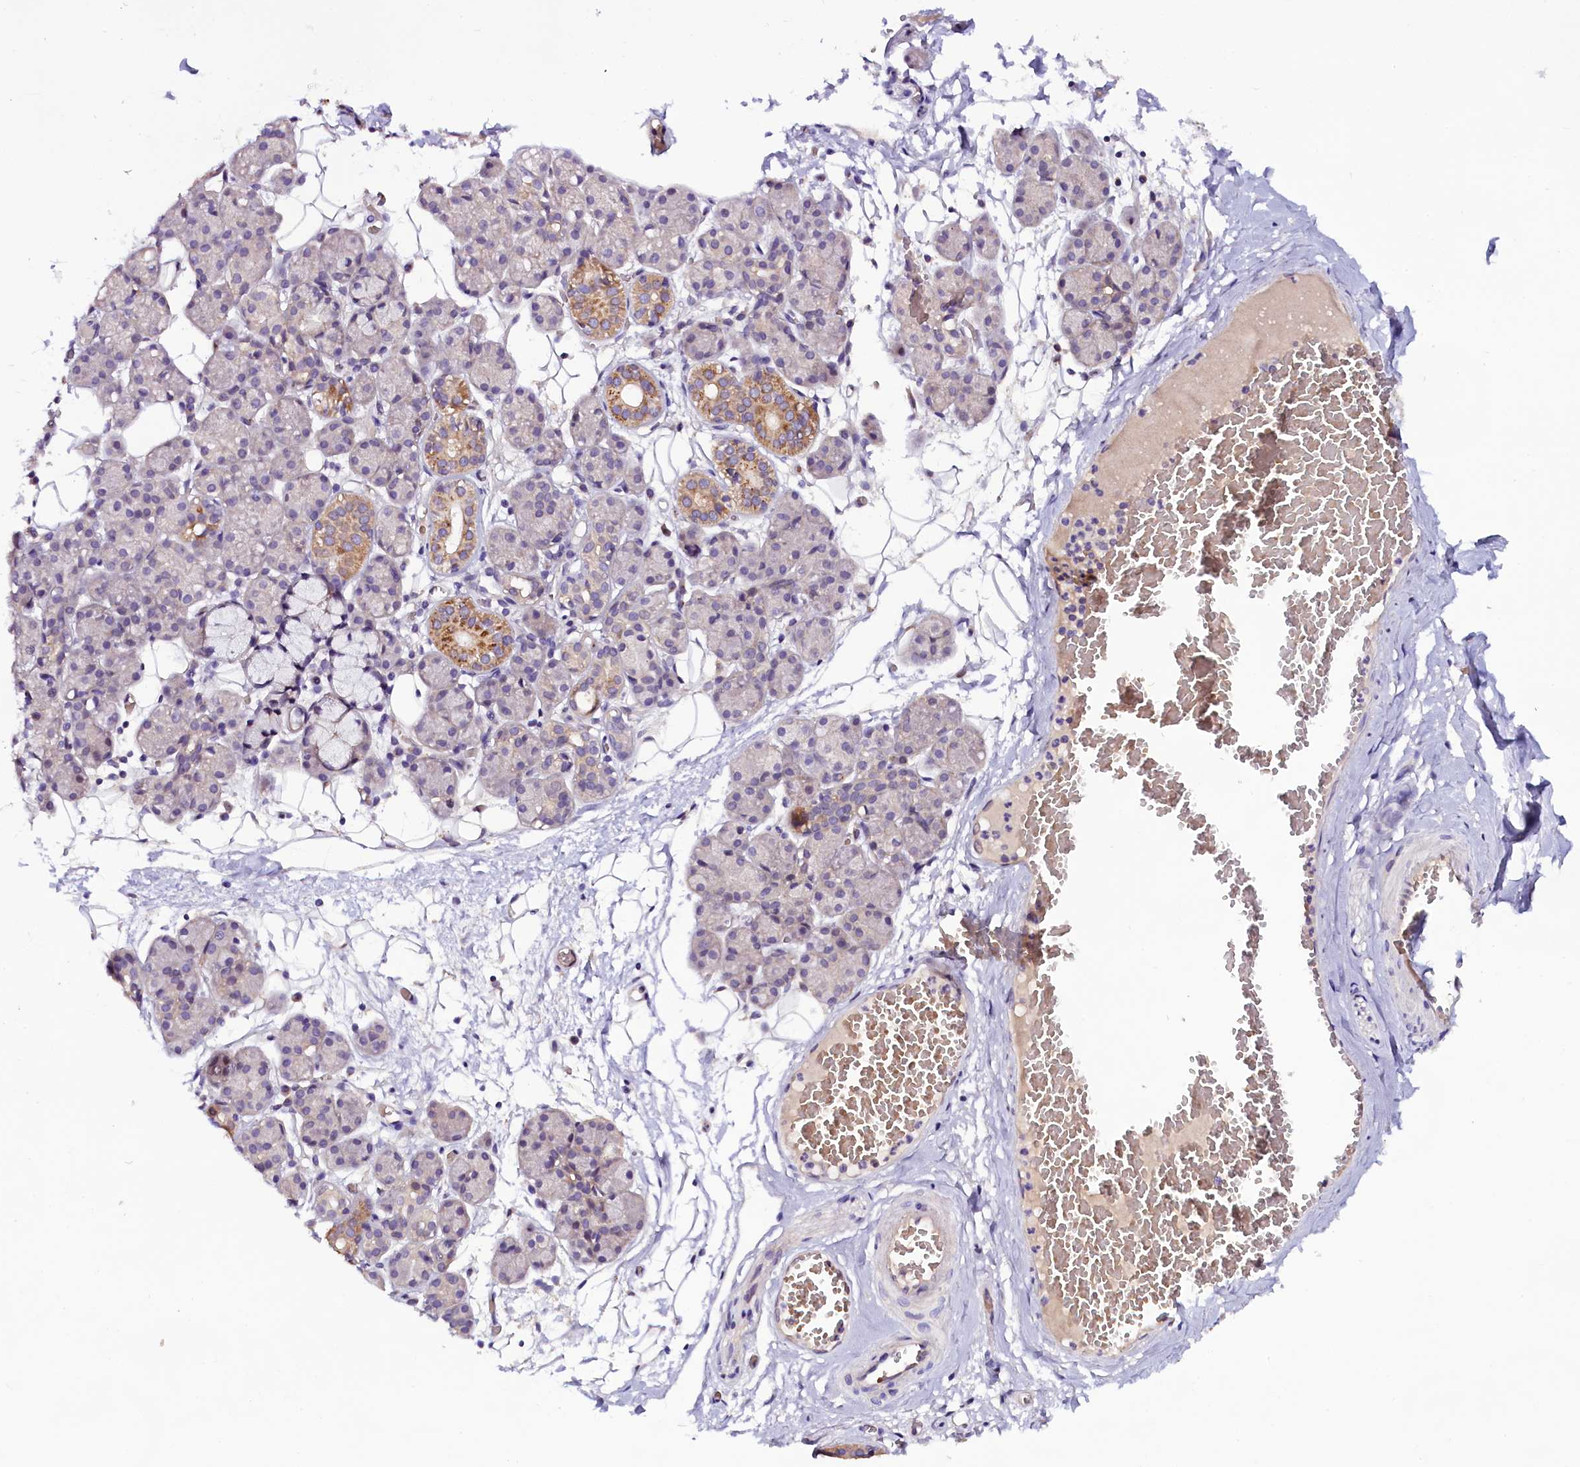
{"staining": {"intensity": "moderate", "quantity": "<25%", "location": "cytoplasmic/membranous"}, "tissue": "salivary gland", "cell_type": "Glandular cells", "image_type": "normal", "snomed": [{"axis": "morphology", "description": "Normal tissue, NOS"}, {"axis": "topography", "description": "Salivary gland"}], "caption": "Moderate cytoplasmic/membranous positivity is identified in approximately <25% of glandular cells in normal salivary gland. The staining is performed using DAB (3,3'-diaminobenzidine) brown chromogen to label protein expression. The nuclei are counter-stained blue using hematoxylin.", "gene": "C9orf40", "patient": {"sex": "male", "age": 63}}